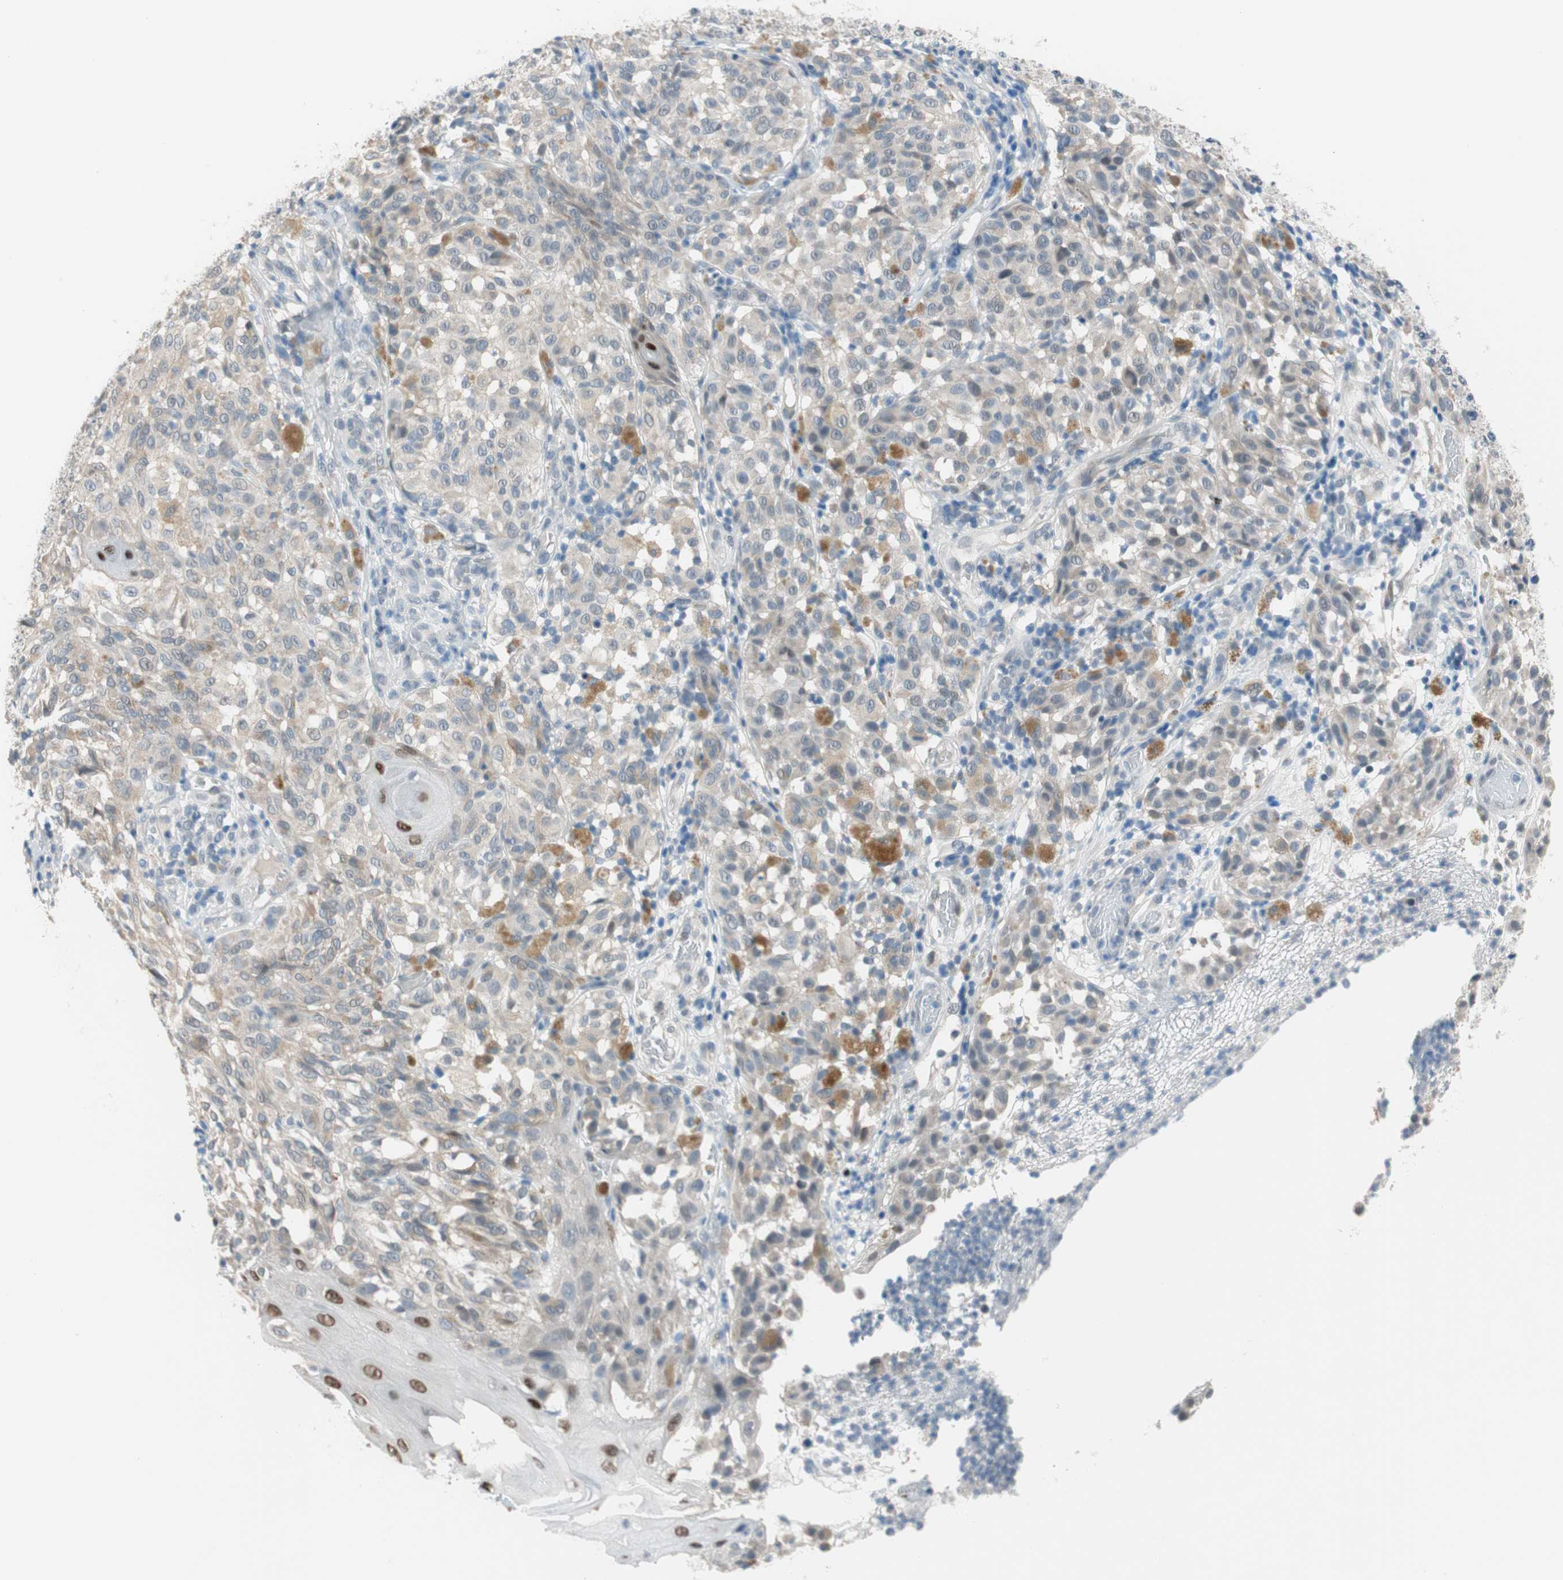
{"staining": {"intensity": "weak", "quantity": "25%-75%", "location": "cytoplasmic/membranous"}, "tissue": "melanoma", "cell_type": "Tumor cells", "image_type": "cancer", "snomed": [{"axis": "morphology", "description": "Malignant melanoma, NOS"}, {"axis": "topography", "description": "Skin"}], "caption": "This is an image of immunohistochemistry staining of malignant melanoma, which shows weak staining in the cytoplasmic/membranous of tumor cells.", "gene": "GRHL1", "patient": {"sex": "female", "age": 46}}